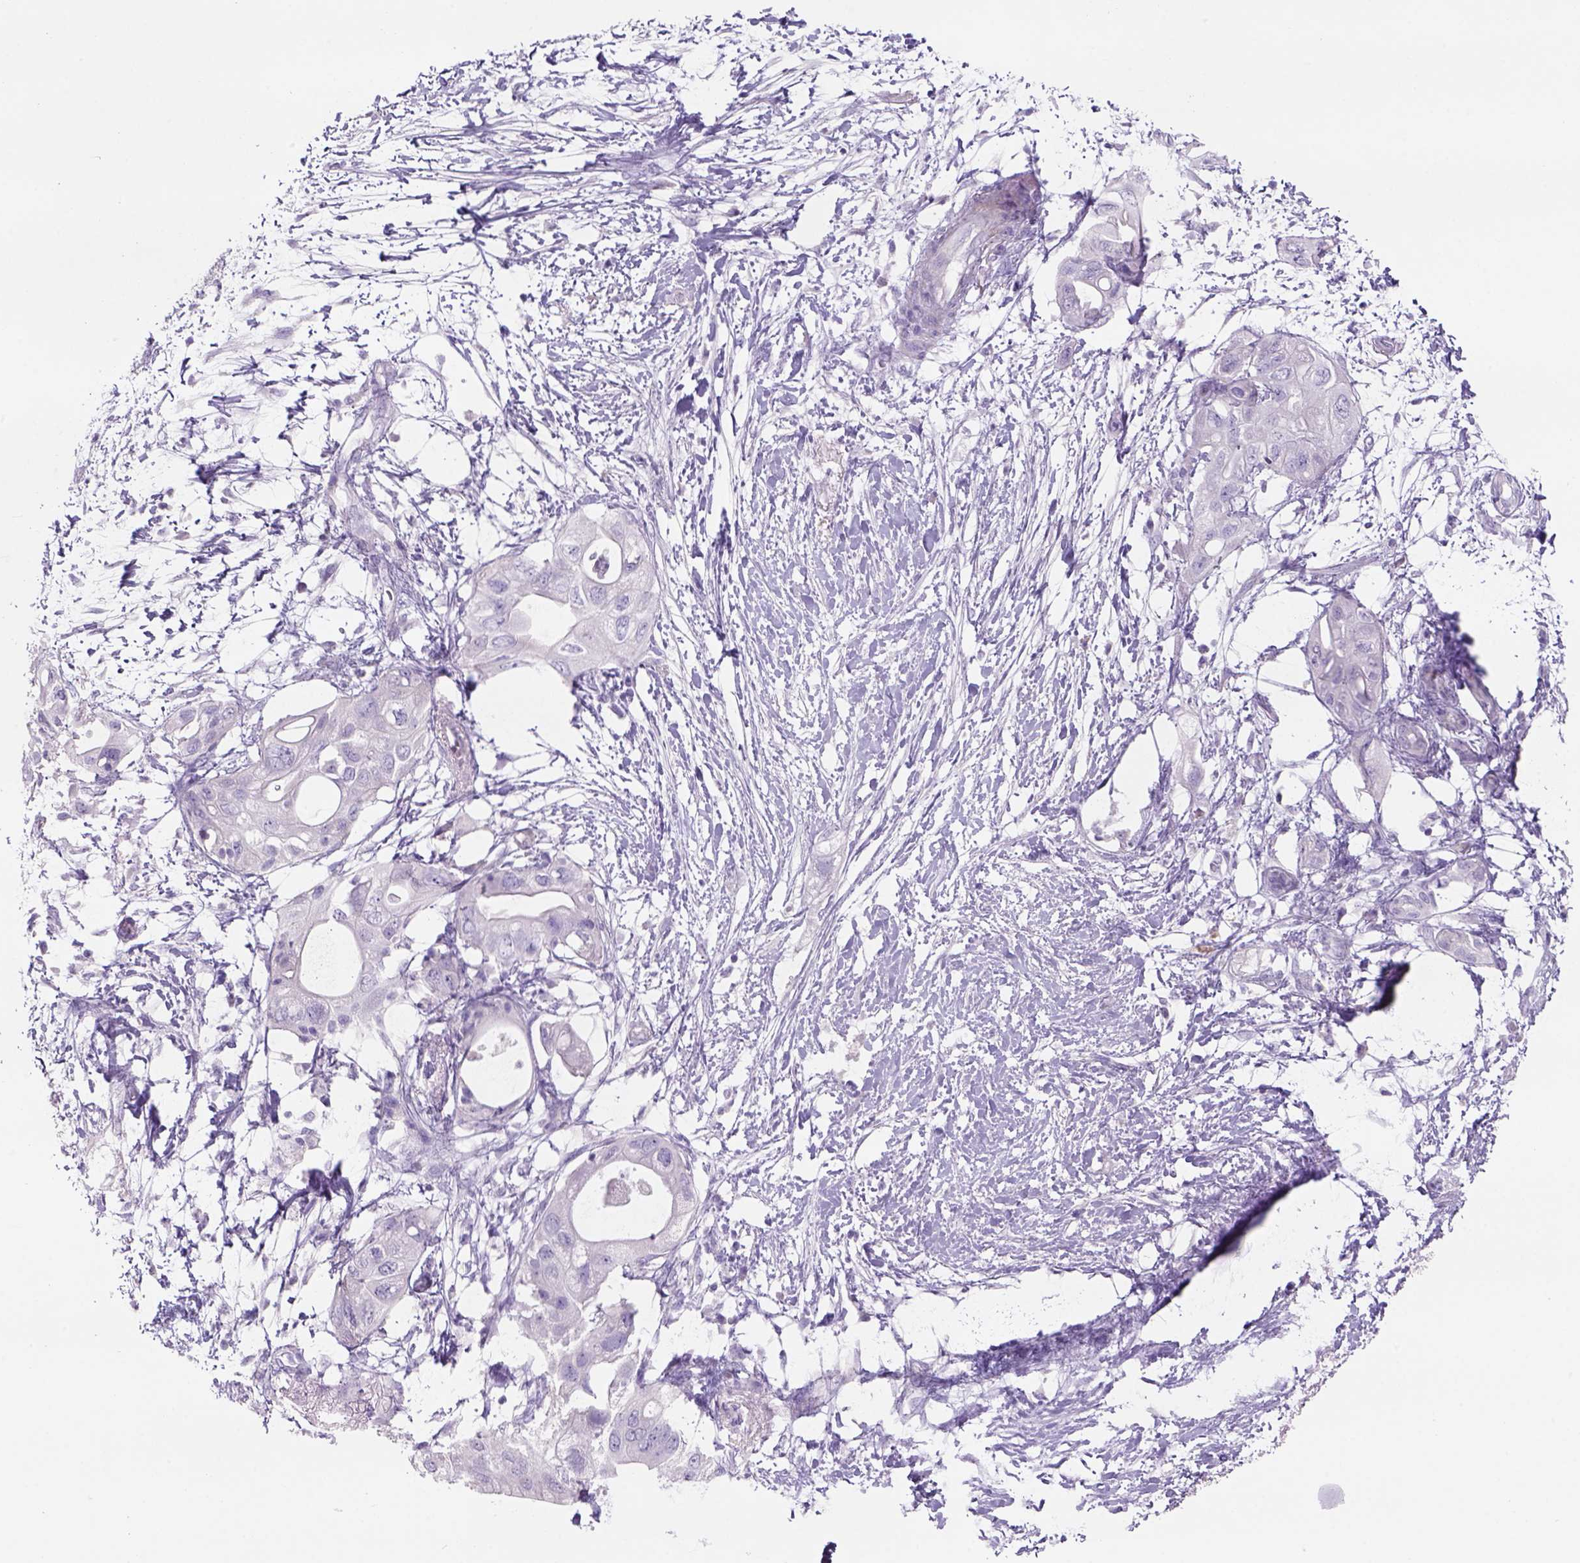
{"staining": {"intensity": "negative", "quantity": "none", "location": "none"}, "tissue": "pancreatic cancer", "cell_type": "Tumor cells", "image_type": "cancer", "snomed": [{"axis": "morphology", "description": "Adenocarcinoma, NOS"}, {"axis": "topography", "description": "Pancreas"}], "caption": "High power microscopy photomicrograph of an IHC micrograph of adenocarcinoma (pancreatic), revealing no significant expression in tumor cells.", "gene": "TENM4", "patient": {"sex": "female", "age": 72}}